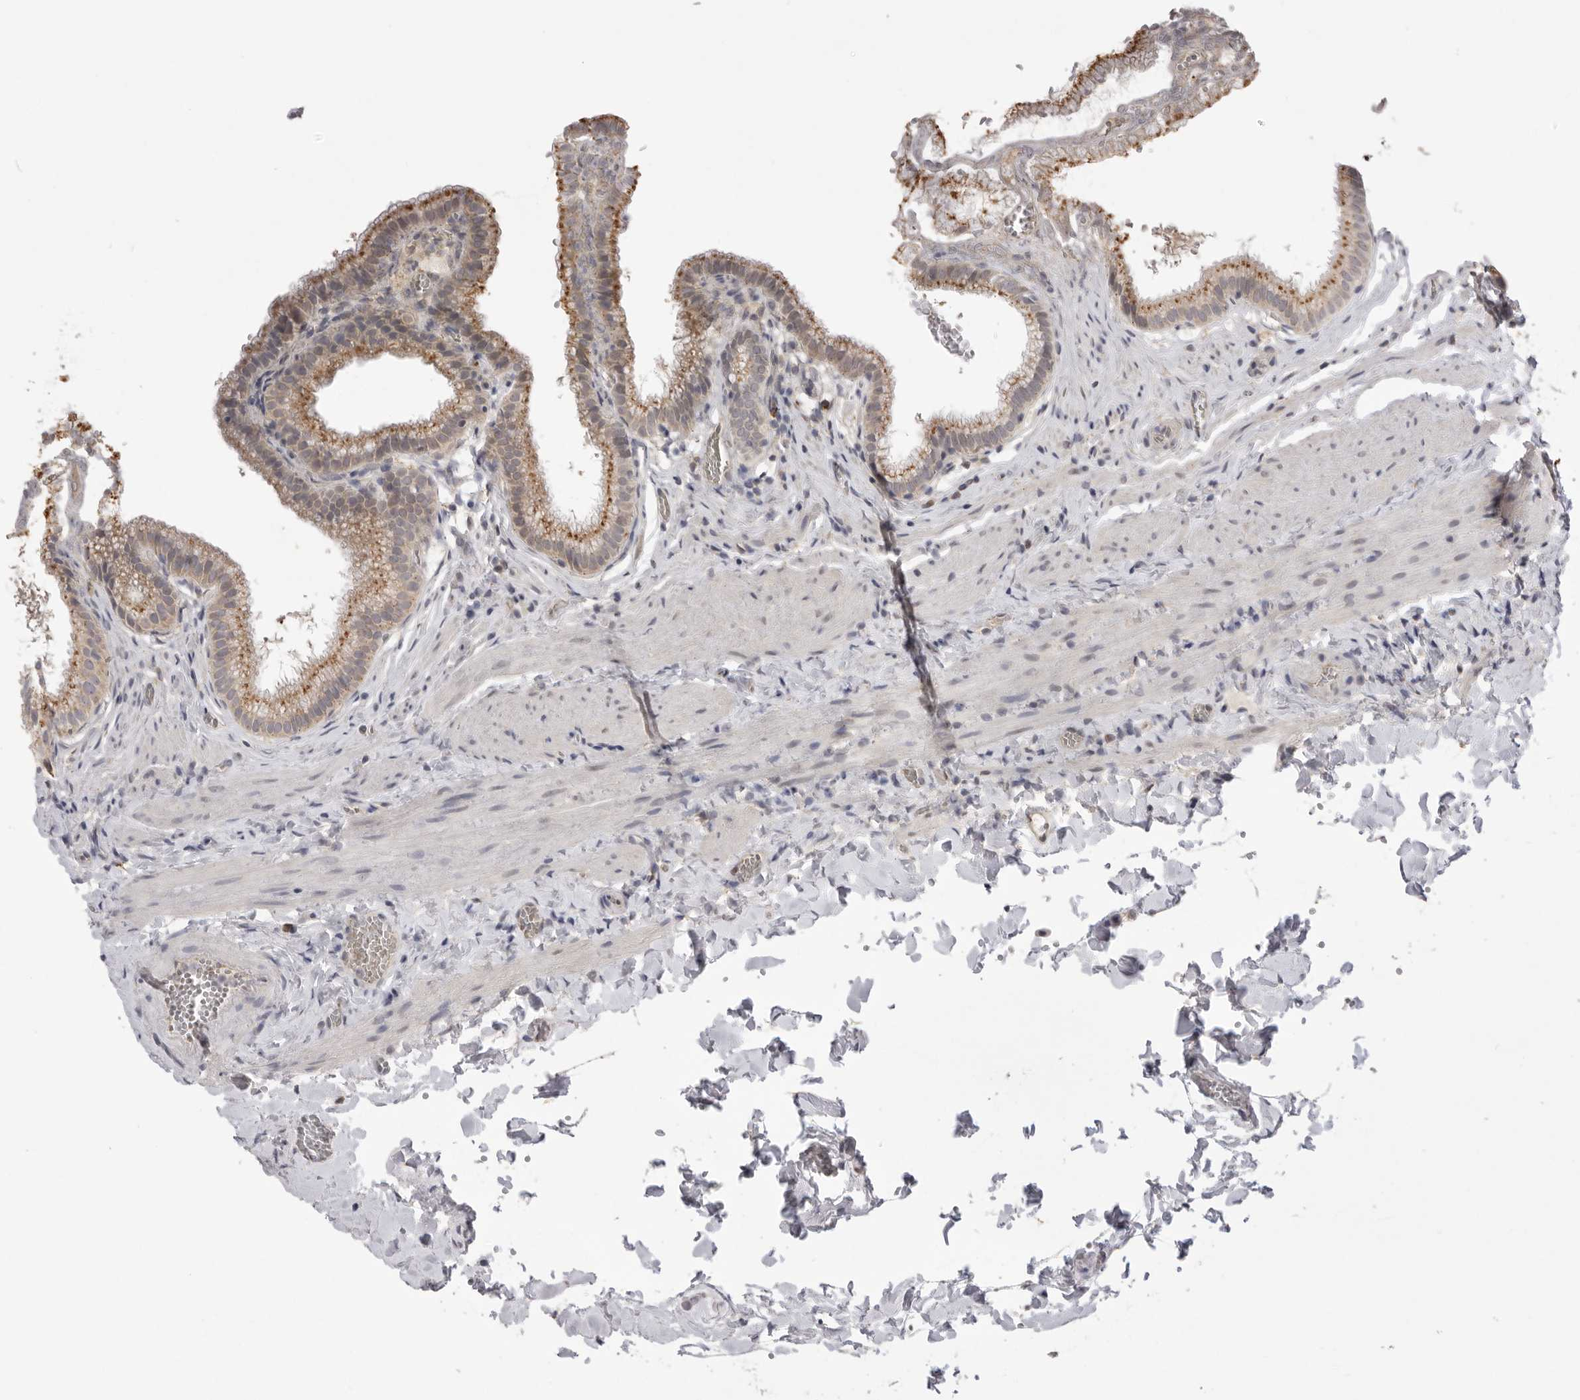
{"staining": {"intensity": "moderate", "quantity": ">75%", "location": "cytoplasmic/membranous"}, "tissue": "gallbladder", "cell_type": "Glandular cells", "image_type": "normal", "snomed": [{"axis": "morphology", "description": "Normal tissue, NOS"}, {"axis": "topography", "description": "Gallbladder"}], "caption": "High-magnification brightfield microscopy of benign gallbladder stained with DAB (brown) and counterstained with hematoxylin (blue). glandular cells exhibit moderate cytoplasmic/membranous staining is identified in about>75% of cells.", "gene": "TLR3", "patient": {"sex": "male", "age": 38}}